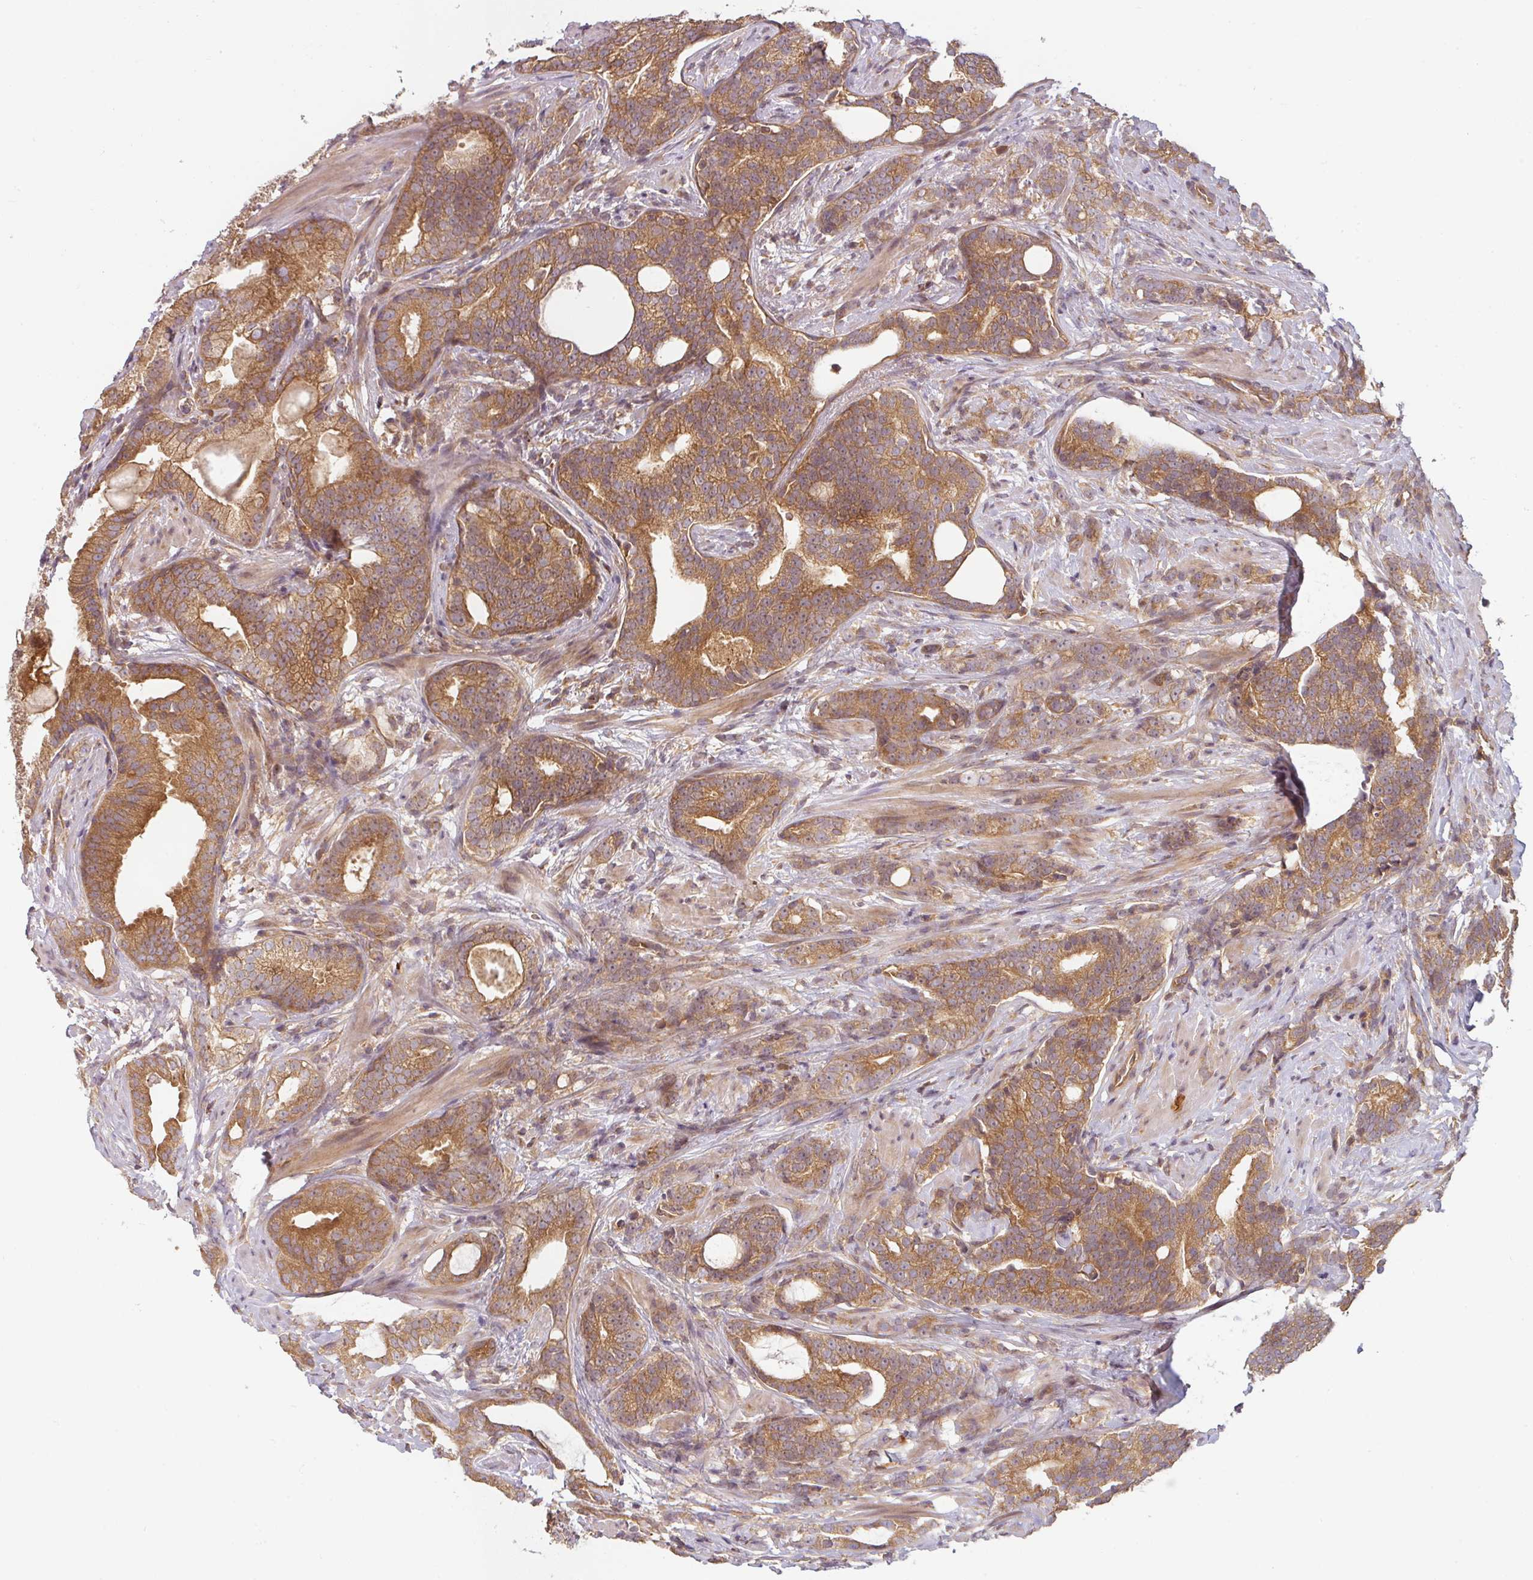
{"staining": {"intensity": "moderate", "quantity": ">75%", "location": "cytoplasmic/membranous"}, "tissue": "prostate cancer", "cell_type": "Tumor cells", "image_type": "cancer", "snomed": [{"axis": "morphology", "description": "Adenocarcinoma, High grade"}, {"axis": "topography", "description": "Prostate"}], "caption": "This histopathology image exhibits prostate cancer (adenocarcinoma (high-grade)) stained with IHC to label a protein in brown. The cytoplasmic/membranous of tumor cells show moderate positivity for the protein. Nuclei are counter-stained blue.", "gene": "RNF31", "patient": {"sex": "male", "age": 64}}